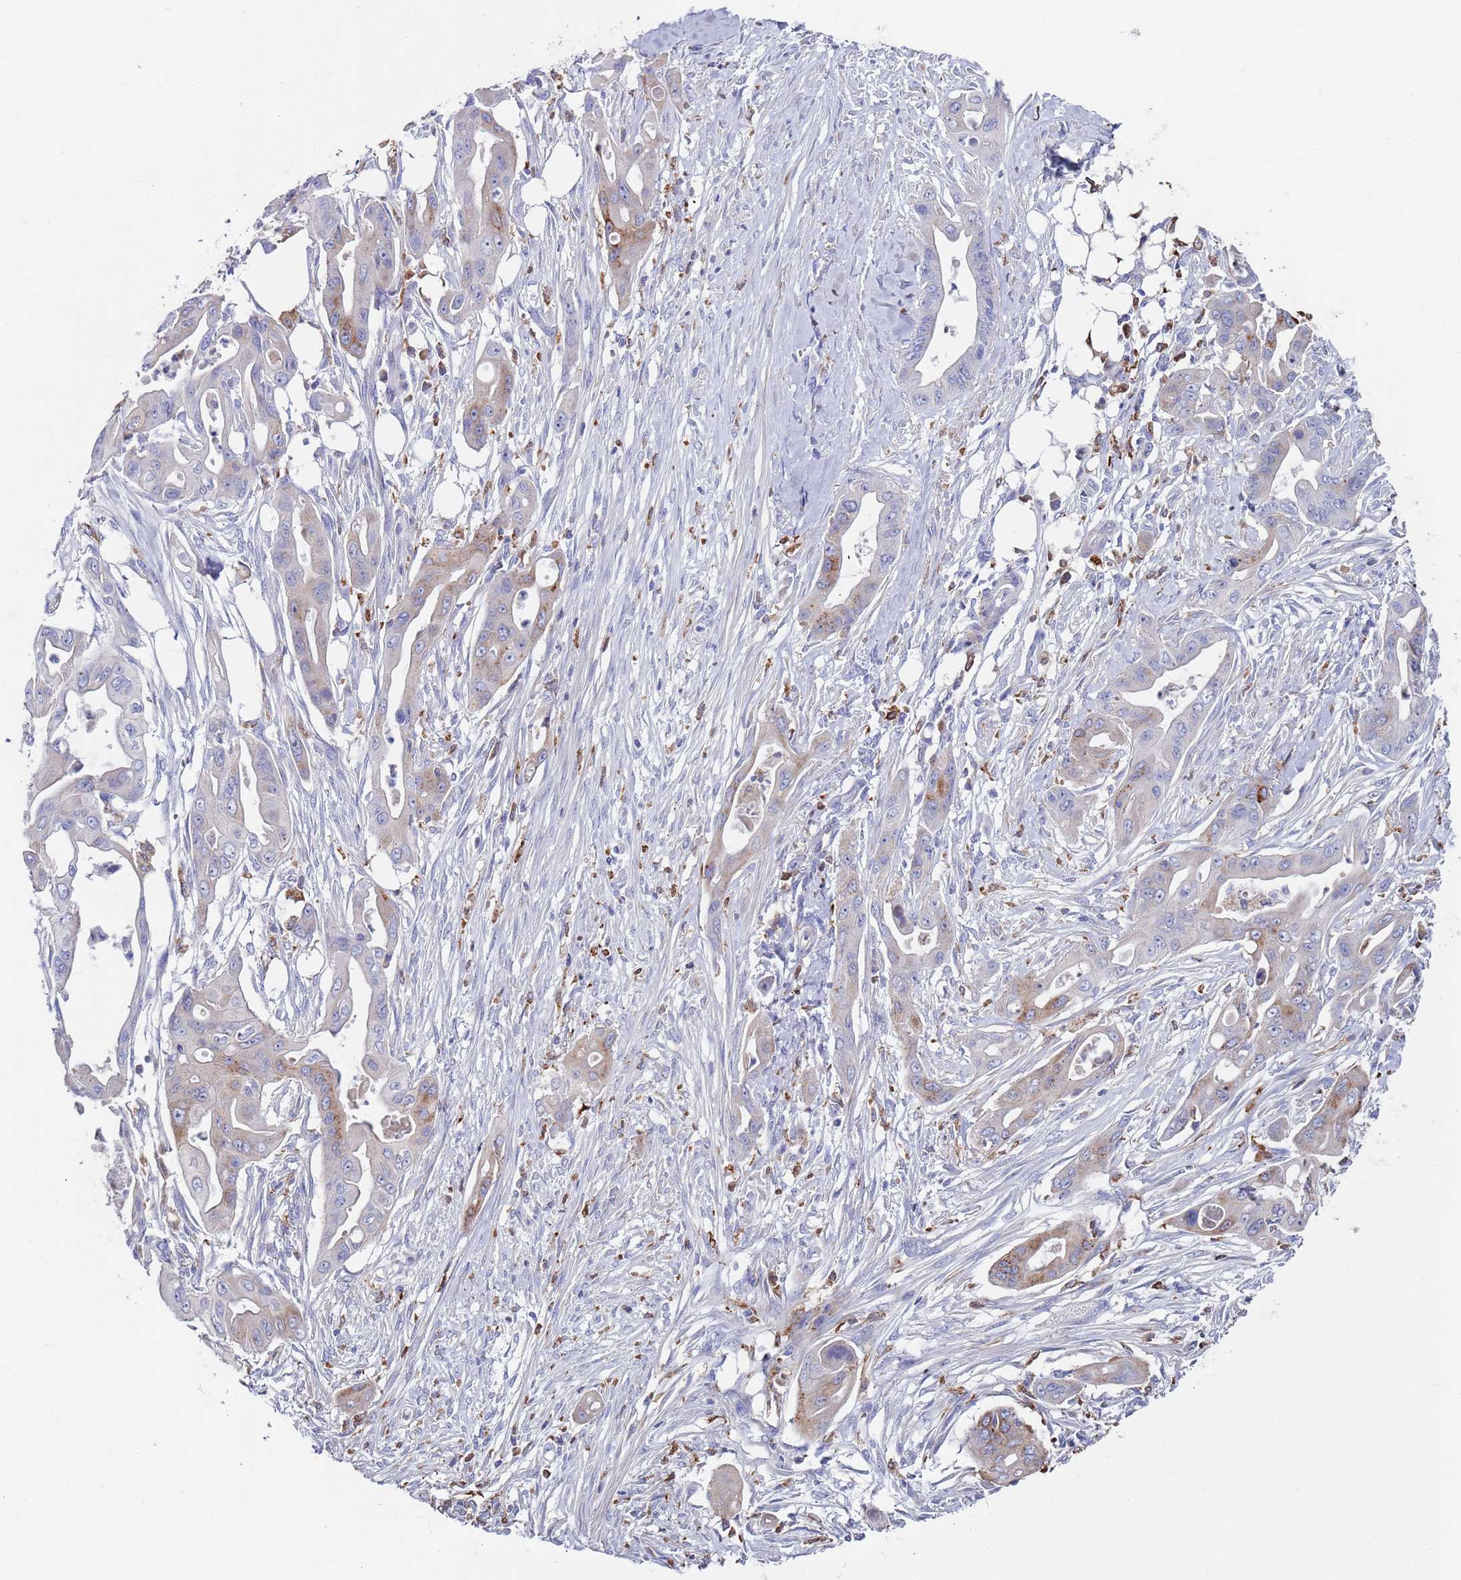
{"staining": {"intensity": "moderate", "quantity": "<25%", "location": "cytoplasmic/membranous"}, "tissue": "ovarian cancer", "cell_type": "Tumor cells", "image_type": "cancer", "snomed": [{"axis": "morphology", "description": "Cystadenocarcinoma, mucinous, NOS"}, {"axis": "topography", "description": "Ovary"}], "caption": "Tumor cells demonstrate low levels of moderate cytoplasmic/membranous staining in about <25% of cells in mucinous cystadenocarcinoma (ovarian). Nuclei are stained in blue.", "gene": "GREB1L", "patient": {"sex": "female", "age": 70}}